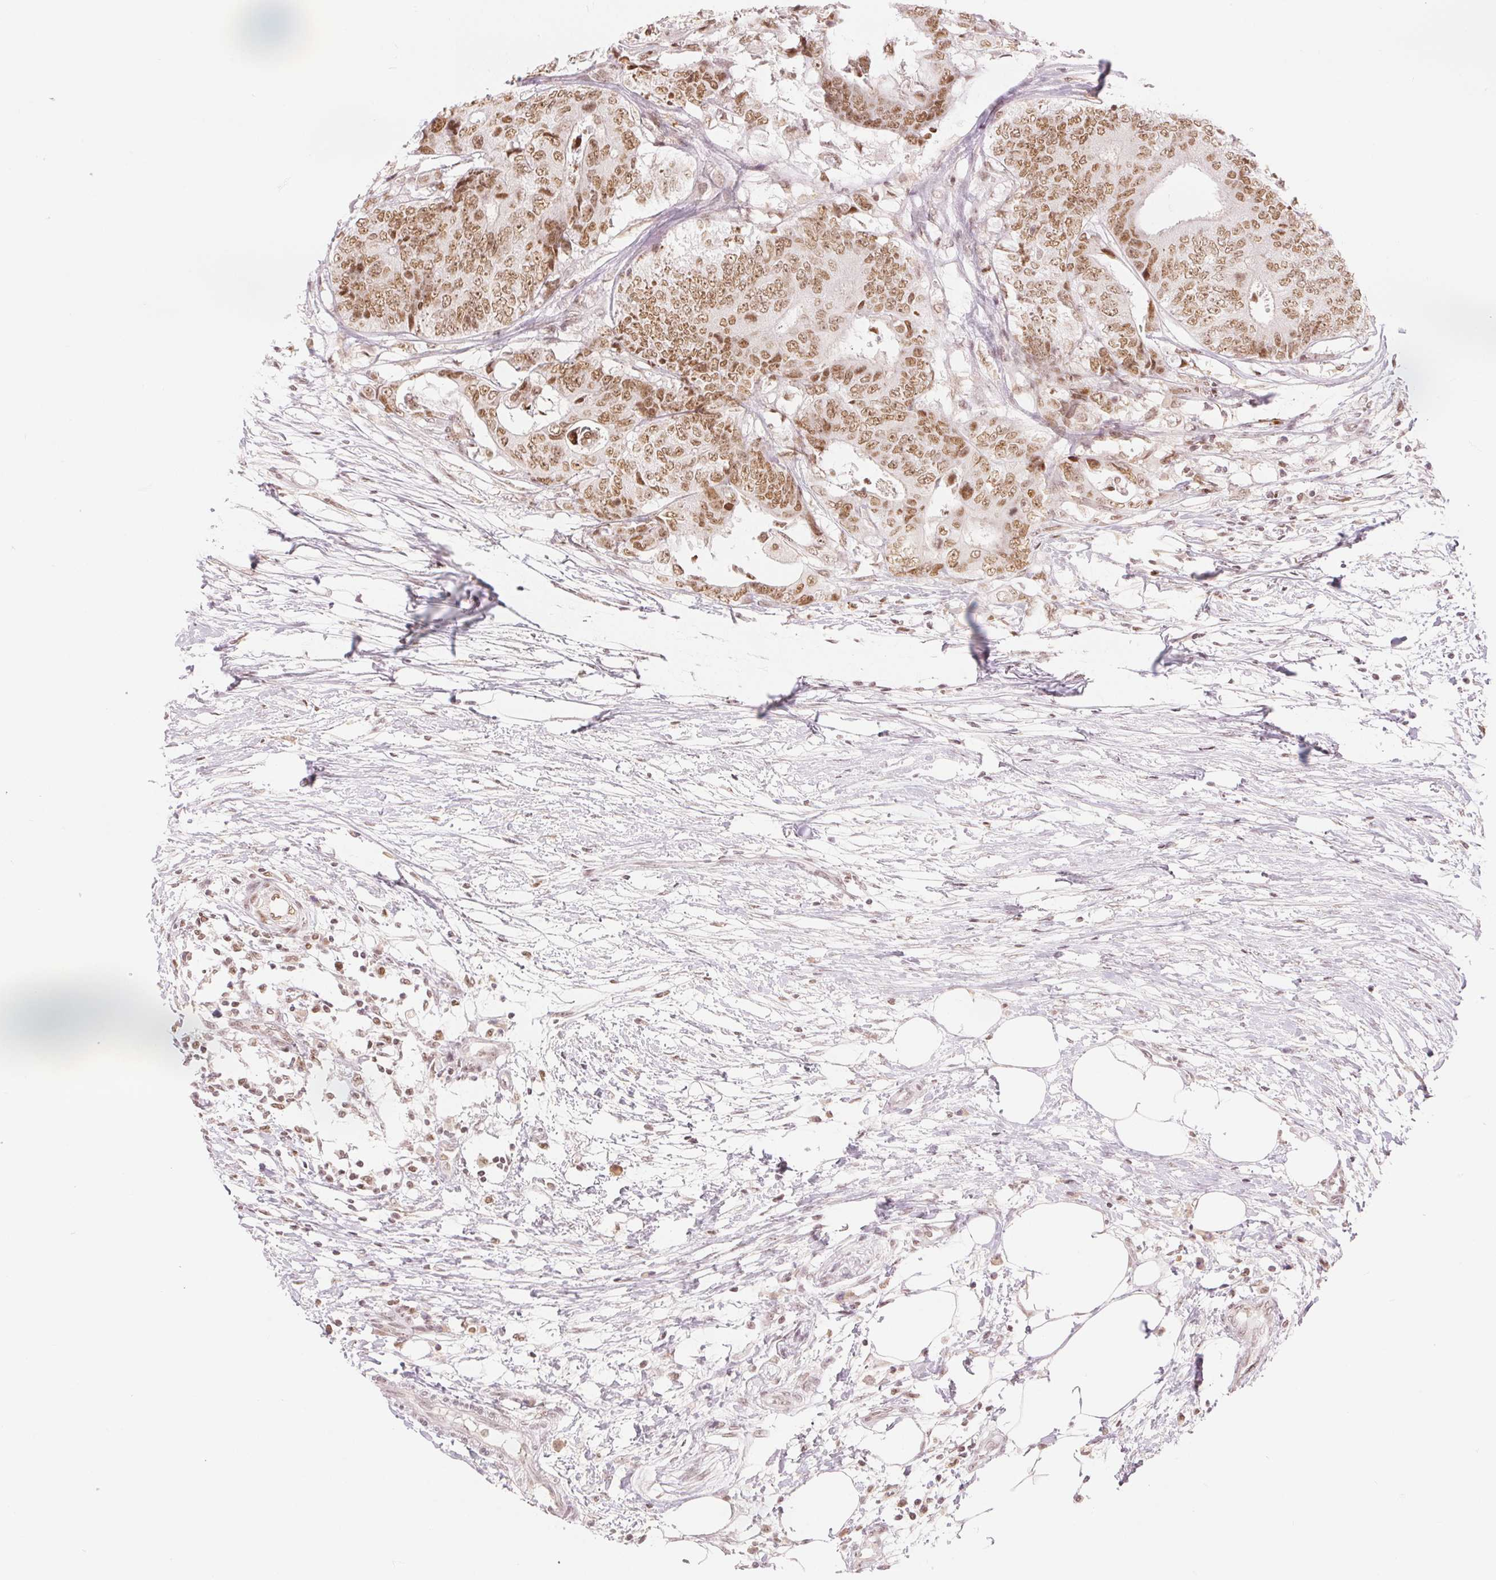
{"staining": {"intensity": "moderate", "quantity": ">75%", "location": "nuclear"}, "tissue": "colorectal cancer", "cell_type": "Tumor cells", "image_type": "cancer", "snomed": [{"axis": "morphology", "description": "Adenocarcinoma, NOS"}, {"axis": "topography", "description": "Colon"}], "caption": "DAB (3,3'-diaminobenzidine) immunohistochemical staining of human adenocarcinoma (colorectal) displays moderate nuclear protein expression in about >75% of tumor cells.", "gene": "DEK", "patient": {"sex": "female", "age": 48}}